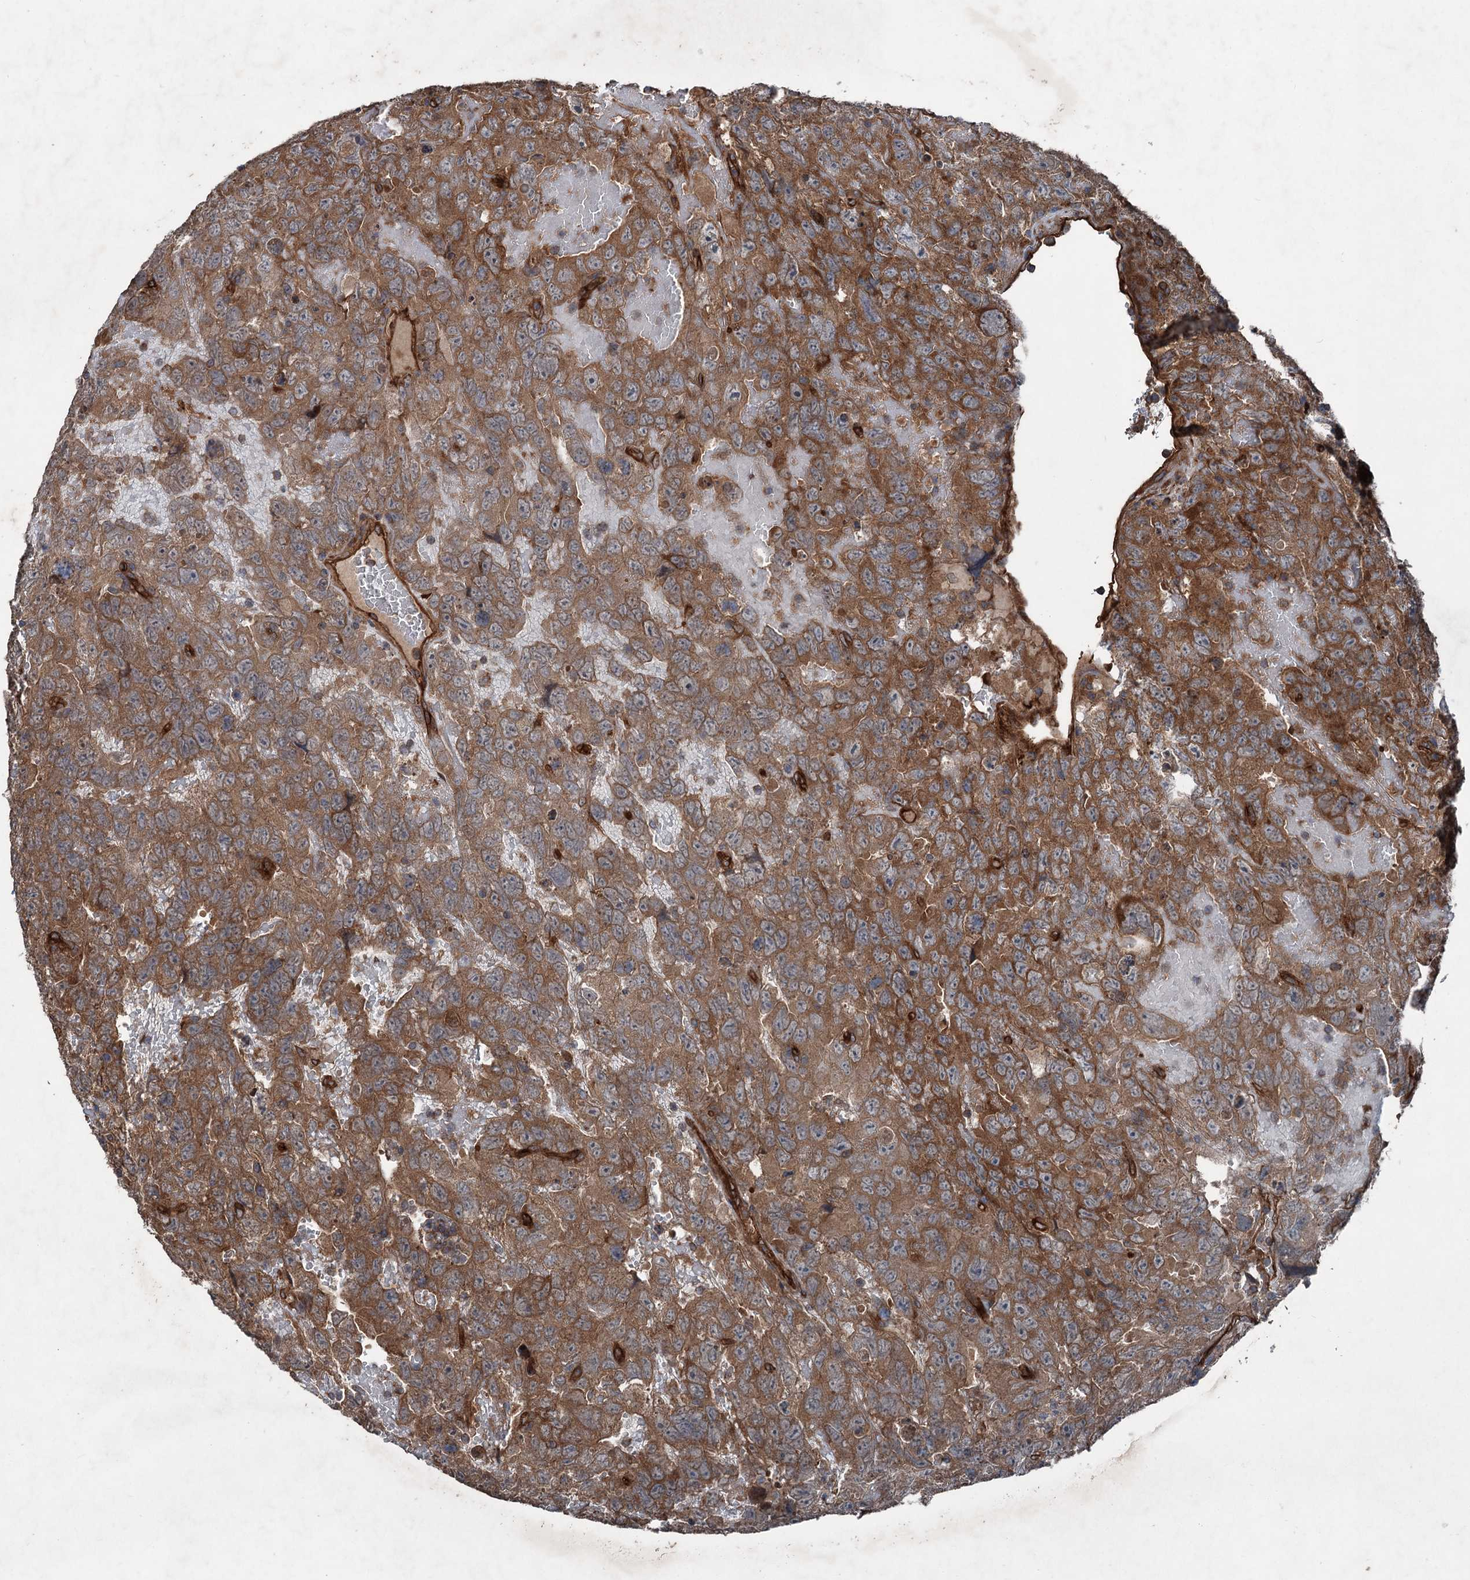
{"staining": {"intensity": "moderate", "quantity": ">75%", "location": "cytoplasmic/membranous"}, "tissue": "testis cancer", "cell_type": "Tumor cells", "image_type": "cancer", "snomed": [{"axis": "morphology", "description": "Carcinoma, Embryonal, NOS"}, {"axis": "topography", "description": "Testis"}], "caption": "Immunohistochemistry (IHC) (DAB (3,3'-diaminobenzidine)) staining of testis embryonal carcinoma exhibits moderate cytoplasmic/membranous protein positivity in about >75% of tumor cells.", "gene": "RNF214", "patient": {"sex": "male", "age": 45}}